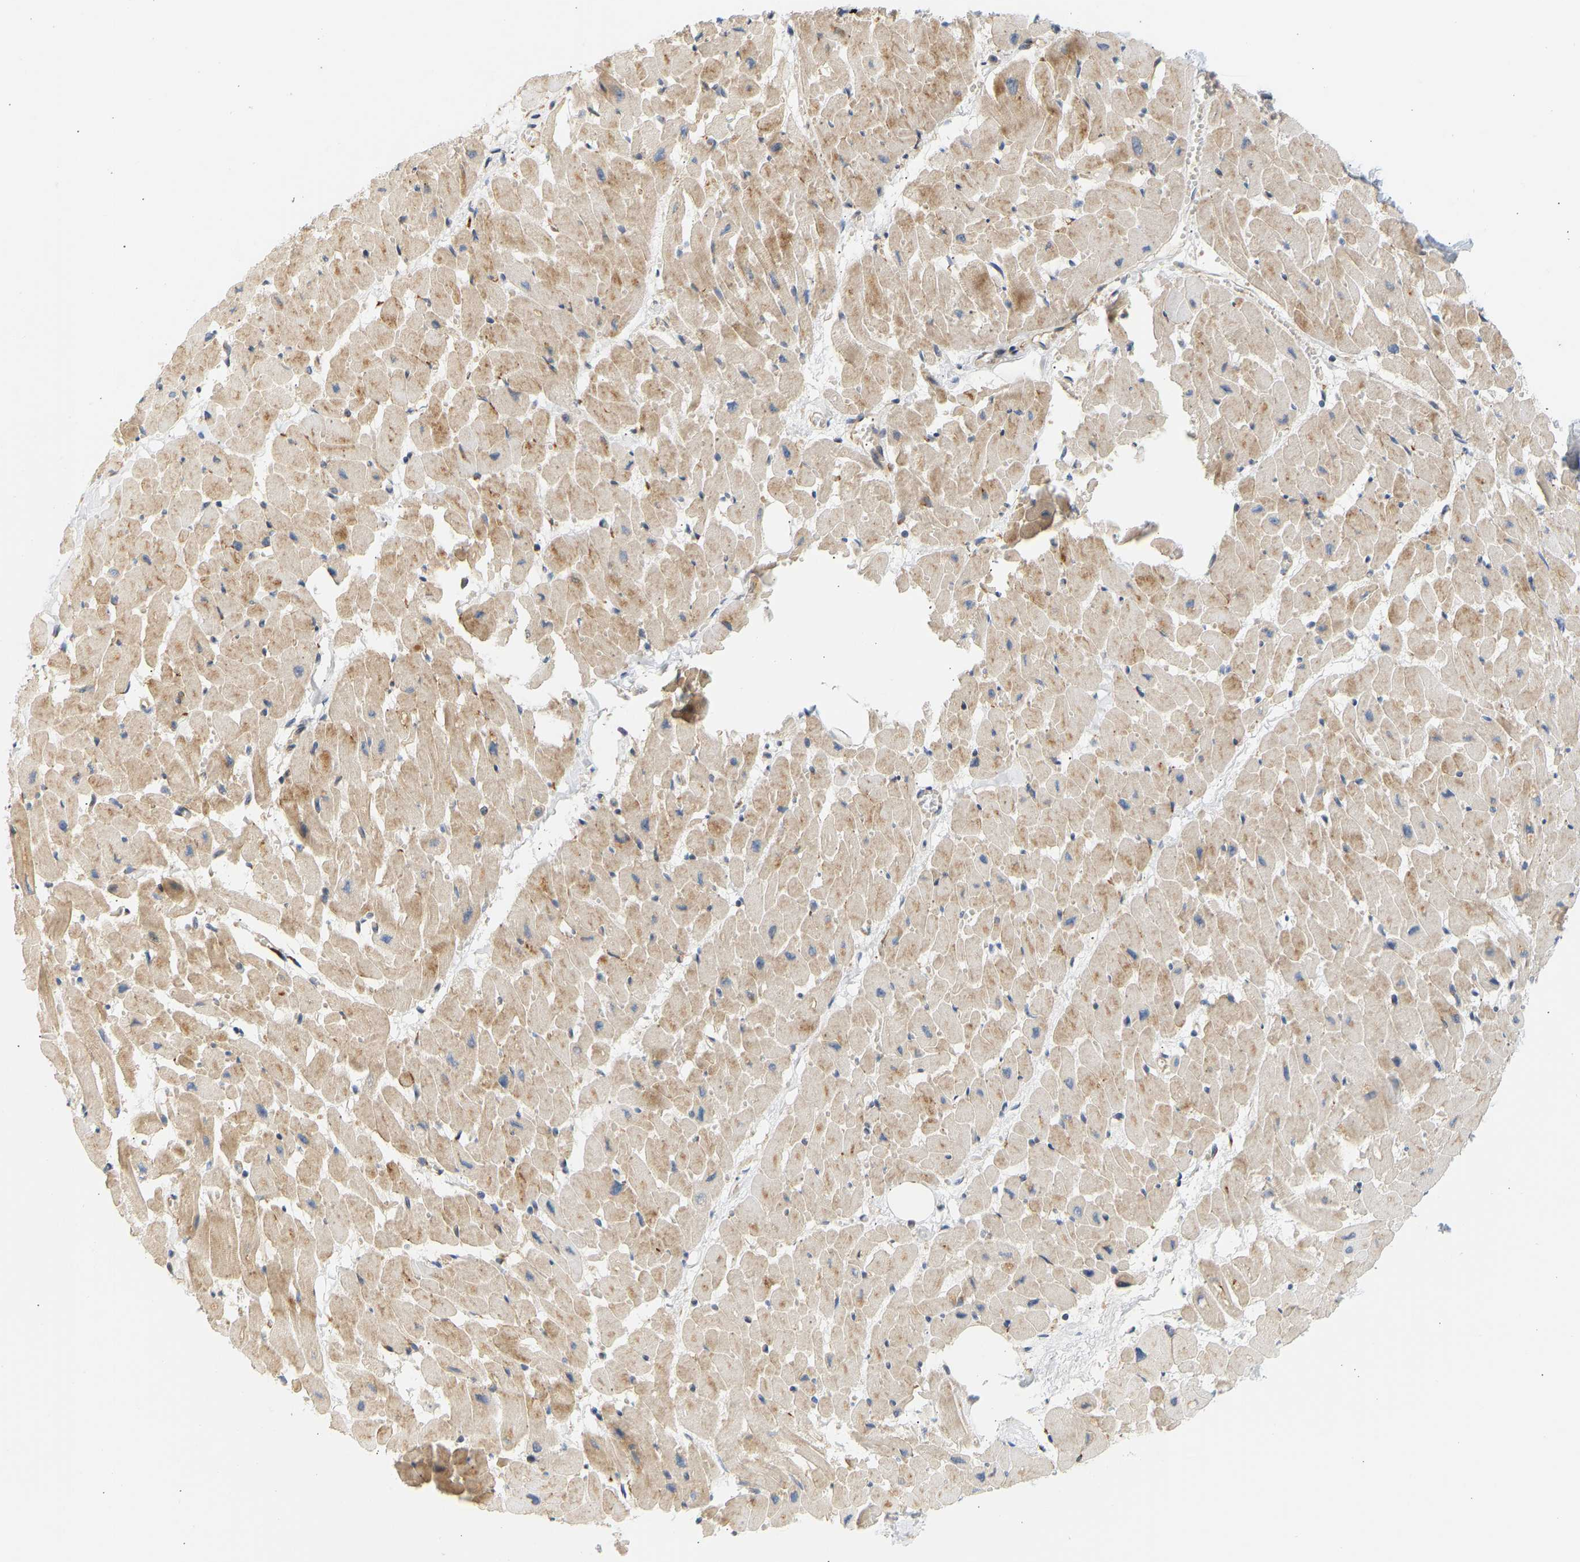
{"staining": {"intensity": "weak", "quantity": ">75%", "location": "cytoplasmic/membranous"}, "tissue": "heart muscle", "cell_type": "Cardiomyocytes", "image_type": "normal", "snomed": [{"axis": "morphology", "description": "Normal tissue, NOS"}, {"axis": "topography", "description": "Heart"}], "caption": "Heart muscle stained with DAB (3,3'-diaminobenzidine) immunohistochemistry (IHC) shows low levels of weak cytoplasmic/membranous expression in approximately >75% of cardiomyocytes.", "gene": "RPS14", "patient": {"sex": "female", "age": 19}}